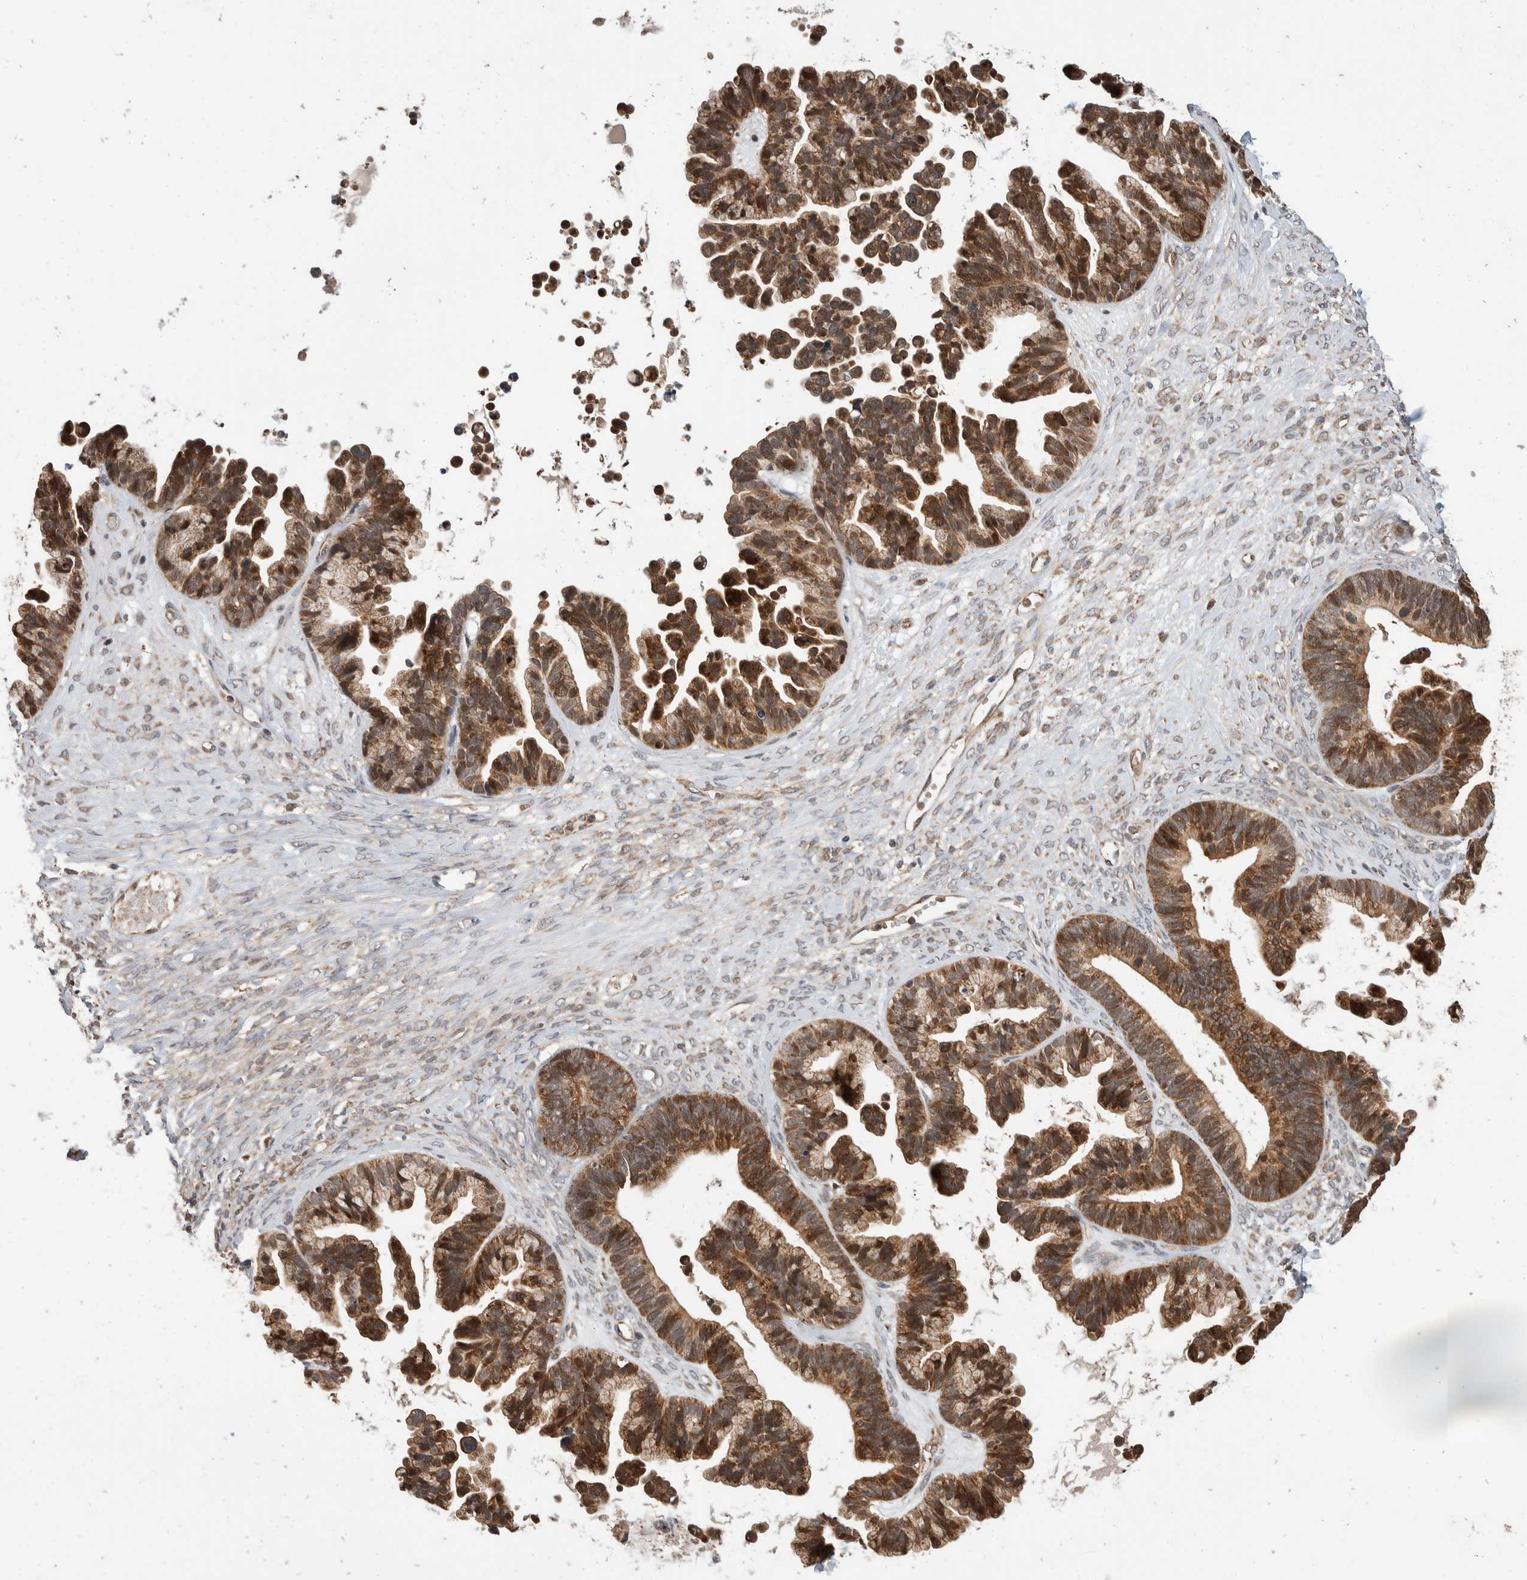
{"staining": {"intensity": "strong", "quantity": ">75%", "location": "cytoplasmic/membranous,nuclear"}, "tissue": "ovarian cancer", "cell_type": "Tumor cells", "image_type": "cancer", "snomed": [{"axis": "morphology", "description": "Cystadenocarcinoma, serous, NOS"}, {"axis": "topography", "description": "Ovary"}], "caption": "Serous cystadenocarcinoma (ovarian) stained with a protein marker shows strong staining in tumor cells.", "gene": "ABHD11", "patient": {"sex": "female", "age": 56}}